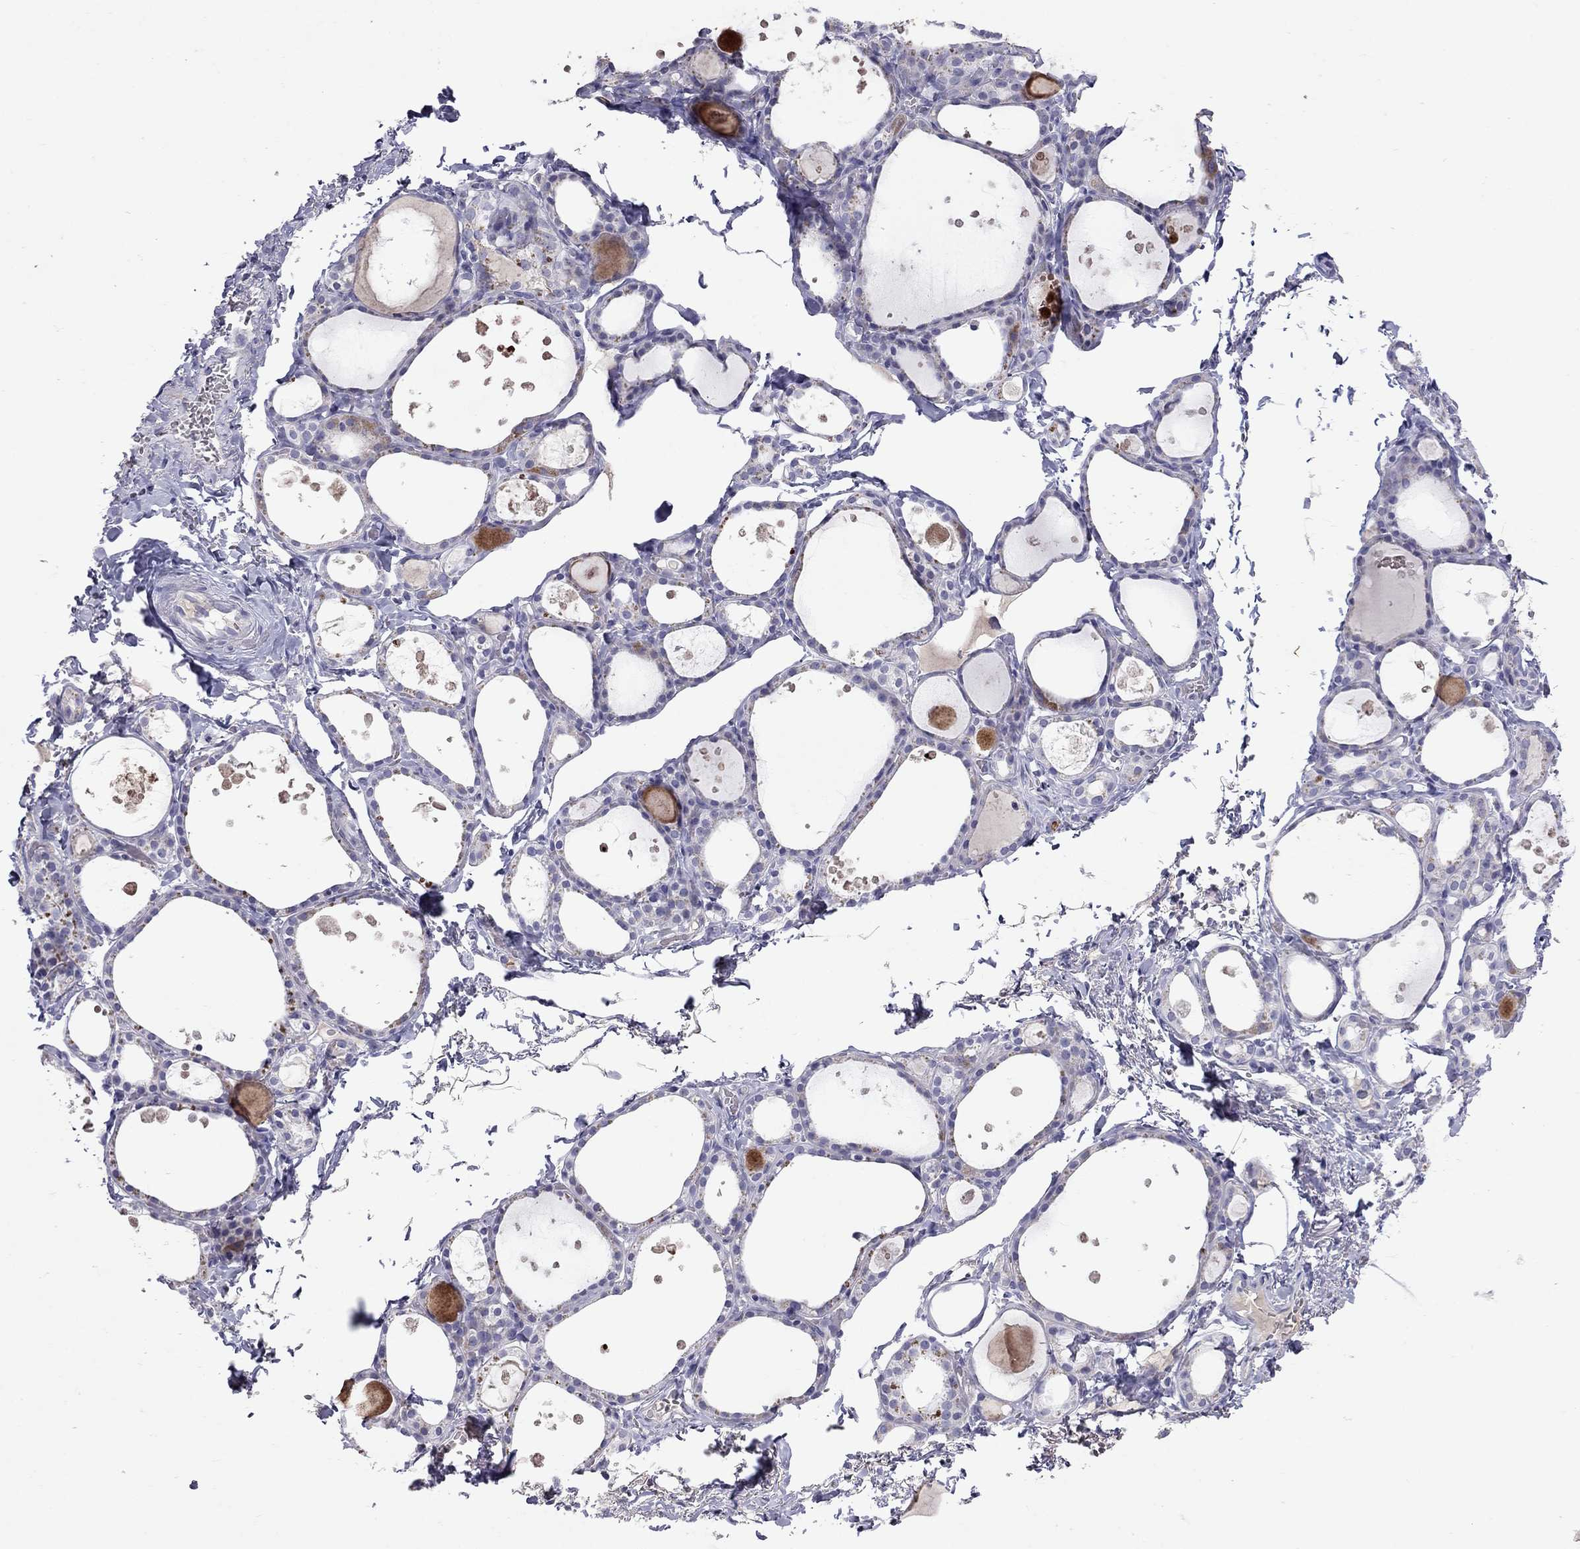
{"staining": {"intensity": "negative", "quantity": "none", "location": "none"}, "tissue": "thyroid gland", "cell_type": "Glandular cells", "image_type": "normal", "snomed": [{"axis": "morphology", "description": "Normal tissue, NOS"}, {"axis": "topography", "description": "Thyroid gland"}], "caption": "An image of human thyroid gland is negative for staining in glandular cells. Nuclei are stained in blue.", "gene": "MUC16", "patient": {"sex": "male", "age": 68}}